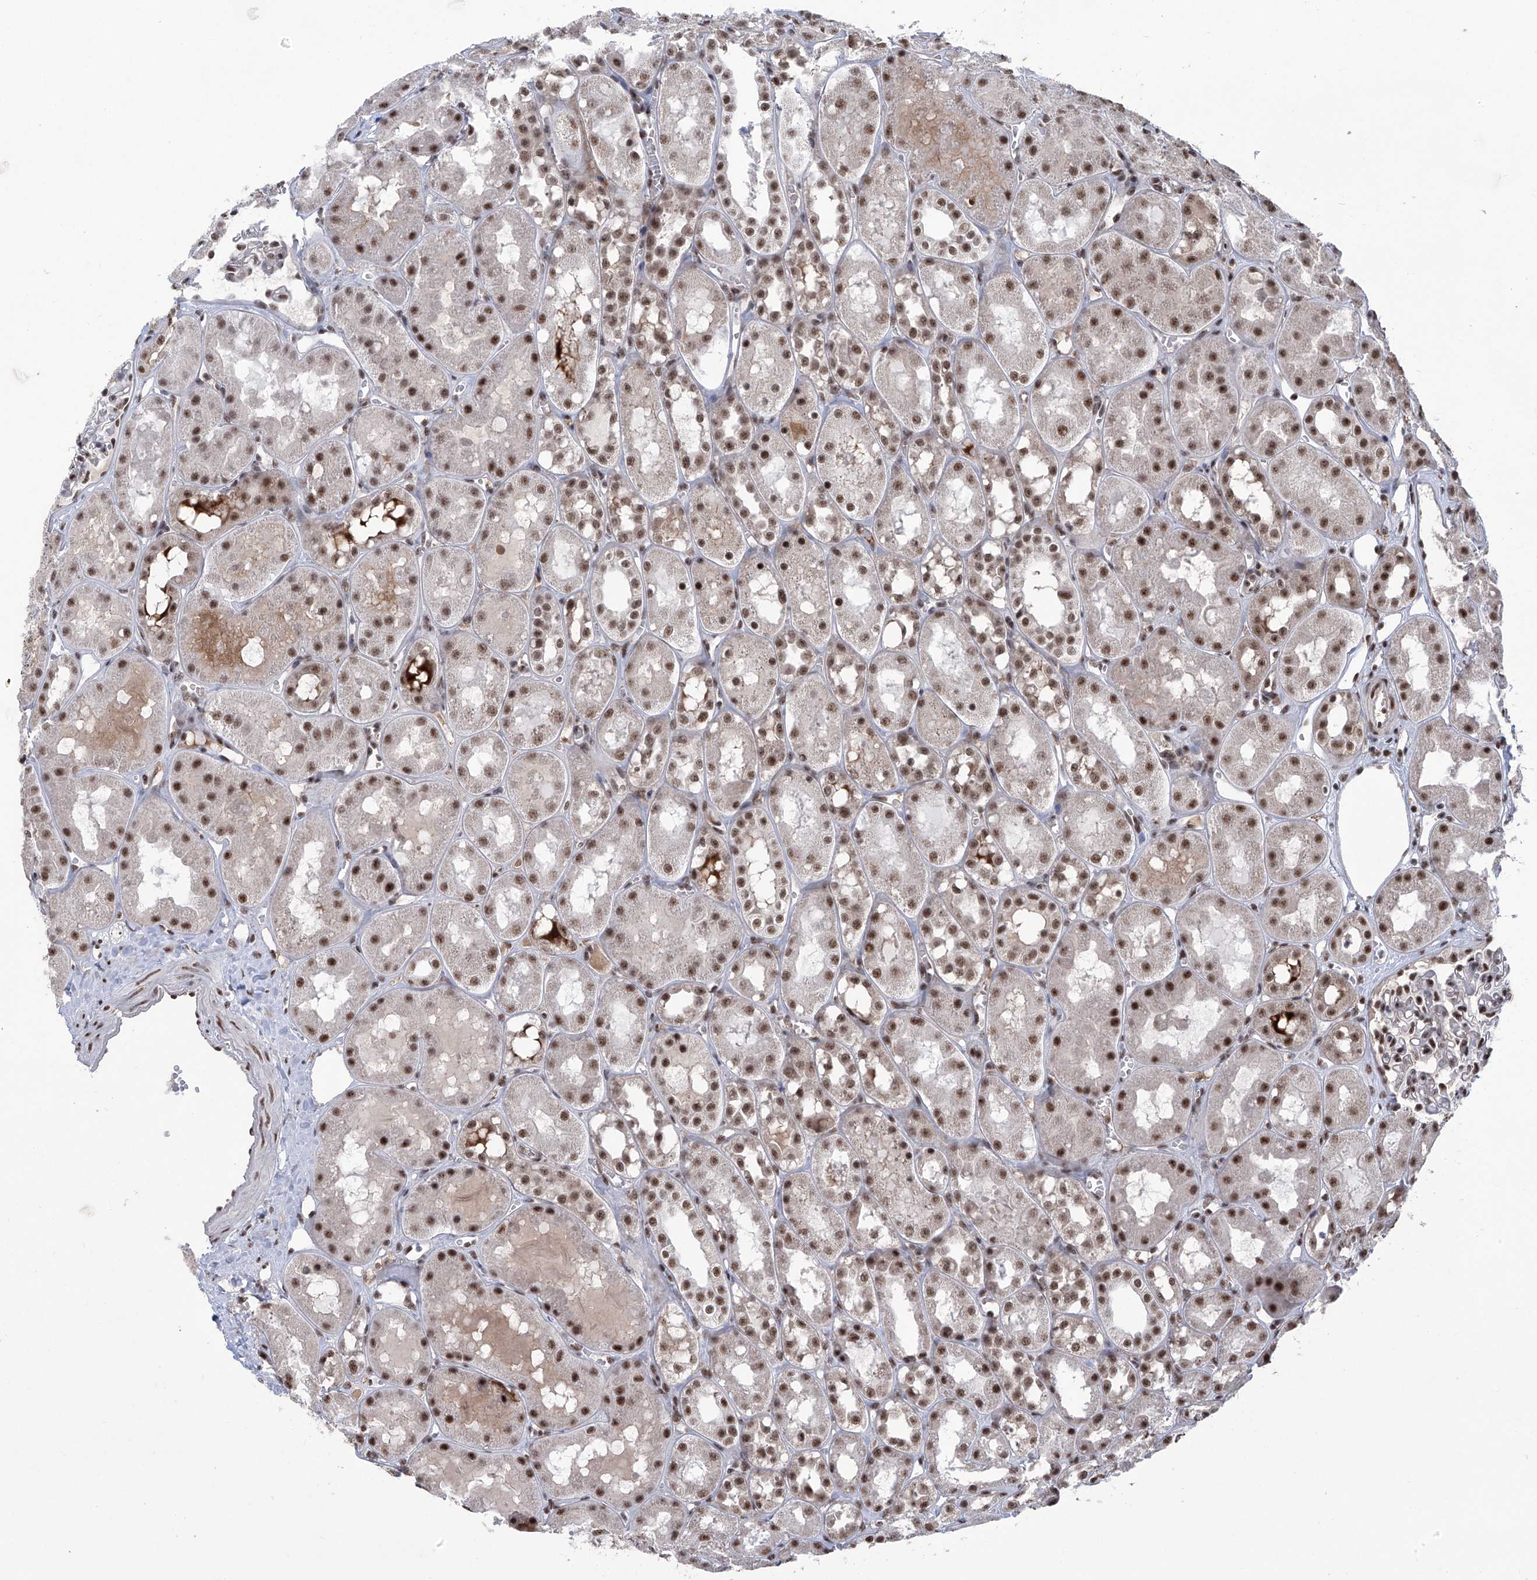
{"staining": {"intensity": "strong", "quantity": "25%-75%", "location": "nuclear"}, "tissue": "kidney", "cell_type": "Cells in glomeruli", "image_type": "normal", "snomed": [{"axis": "morphology", "description": "Normal tissue, NOS"}, {"axis": "topography", "description": "Kidney"}], "caption": "Normal kidney displays strong nuclear expression in about 25%-75% of cells in glomeruli, visualized by immunohistochemistry. (DAB (3,3'-diaminobenzidine) IHC, brown staining for protein, blue staining for nuclei).", "gene": "FBXL4", "patient": {"sex": "male", "age": 16}}